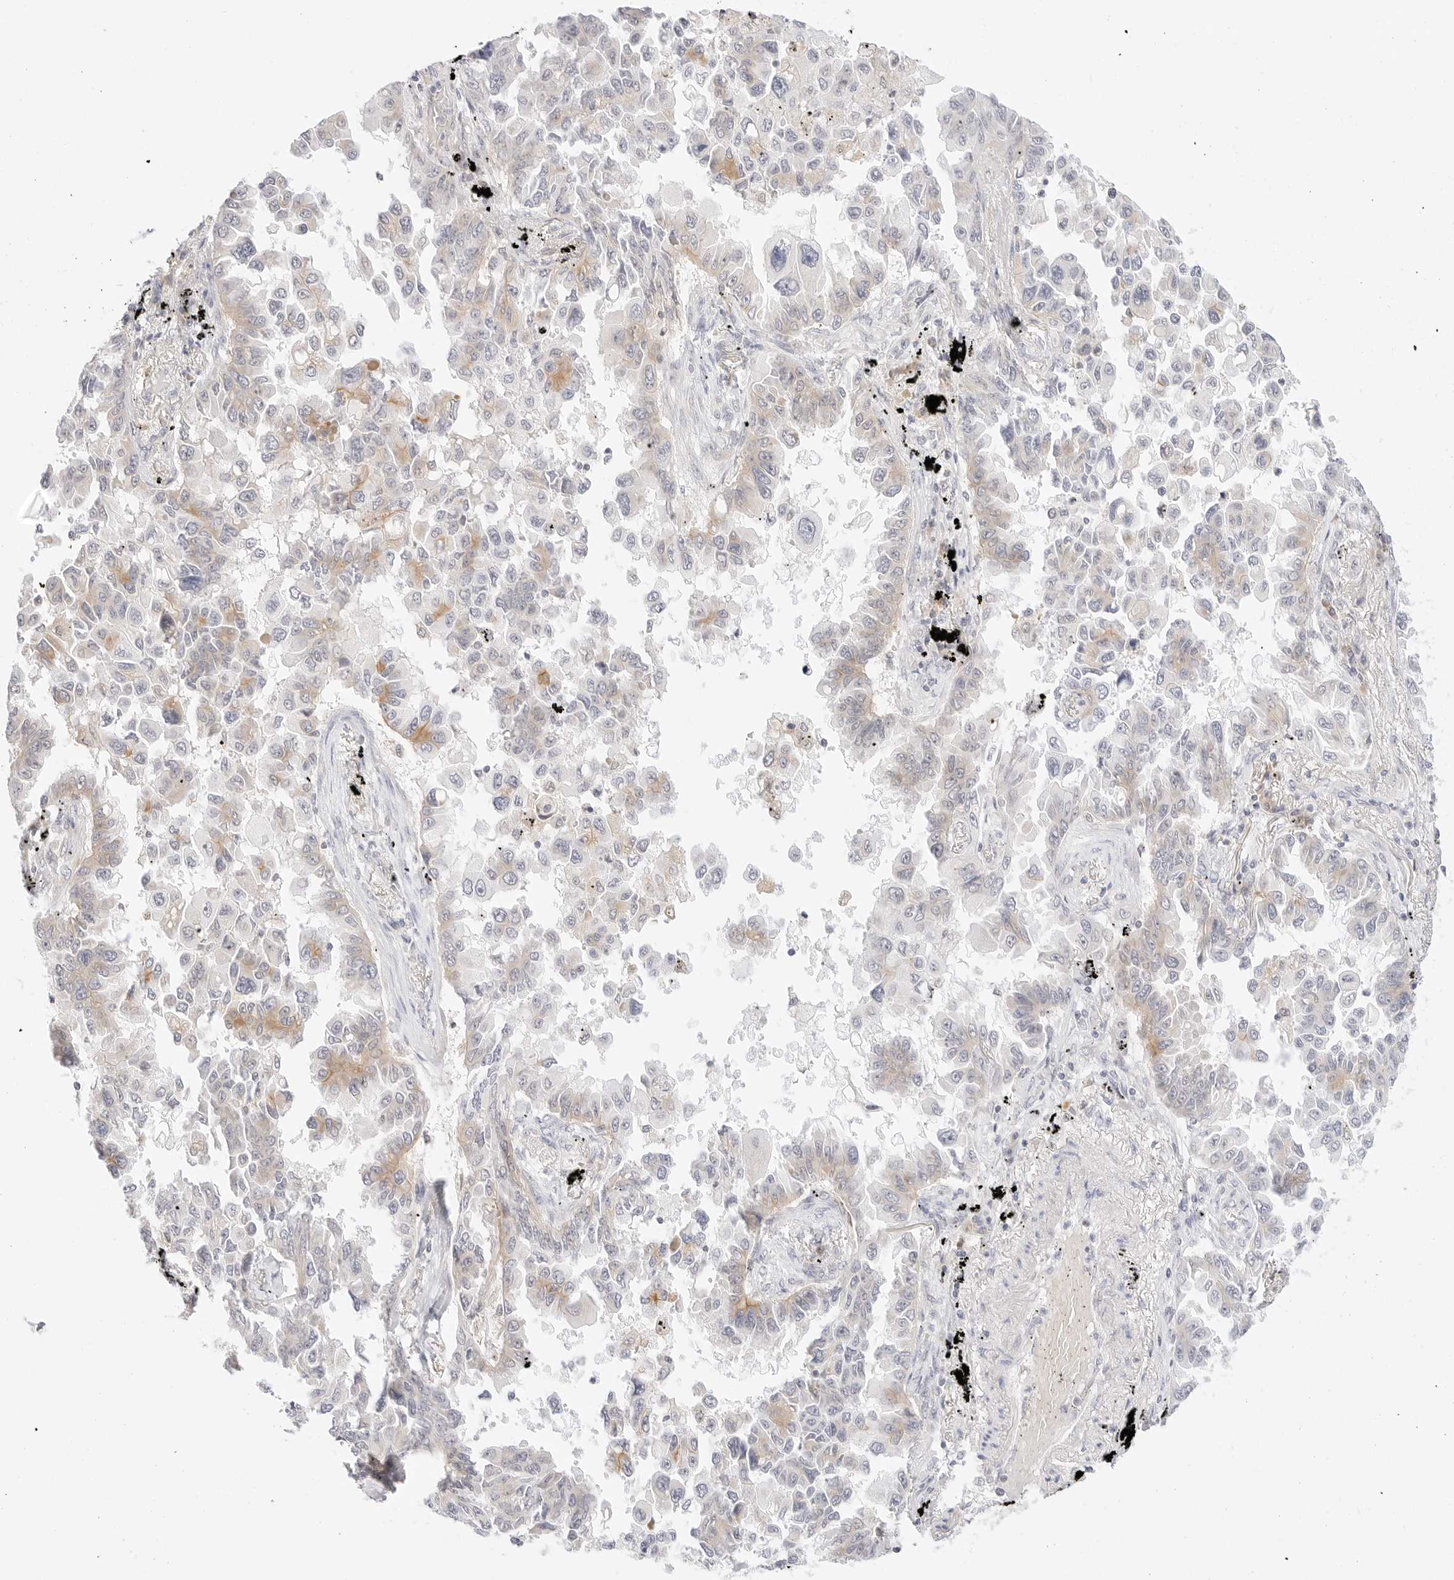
{"staining": {"intensity": "weak", "quantity": "<25%", "location": "cytoplasmic/membranous"}, "tissue": "lung cancer", "cell_type": "Tumor cells", "image_type": "cancer", "snomed": [{"axis": "morphology", "description": "Adenocarcinoma, NOS"}, {"axis": "topography", "description": "Lung"}], "caption": "Immunohistochemical staining of lung cancer shows no significant positivity in tumor cells. (Immunohistochemistry, brightfield microscopy, high magnification).", "gene": "ERO1B", "patient": {"sex": "female", "age": 67}}